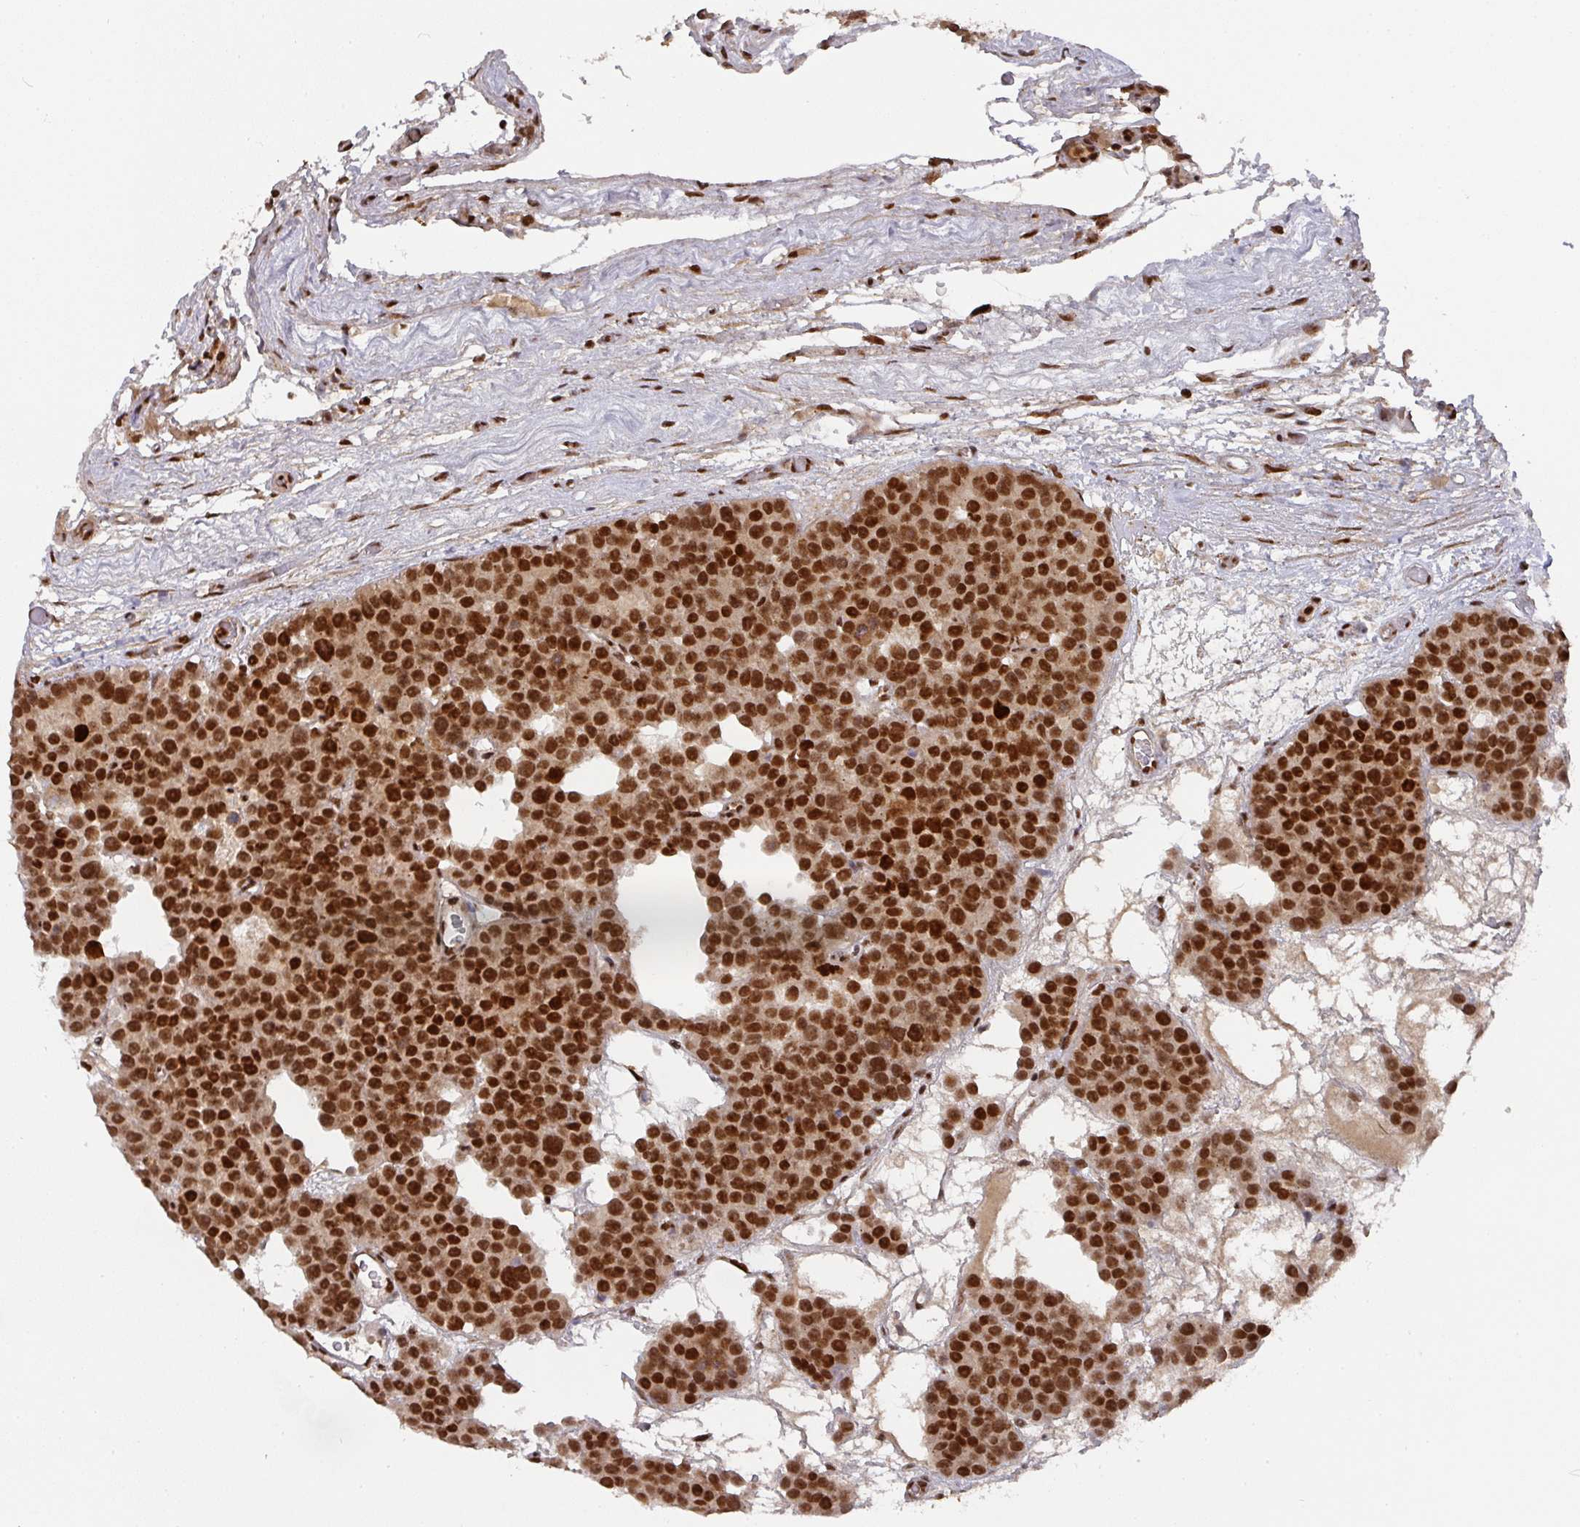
{"staining": {"intensity": "strong", "quantity": ">75%", "location": "nuclear"}, "tissue": "testis cancer", "cell_type": "Tumor cells", "image_type": "cancer", "snomed": [{"axis": "morphology", "description": "Seminoma, NOS"}, {"axis": "topography", "description": "Testis"}], "caption": "IHC staining of testis cancer, which exhibits high levels of strong nuclear expression in about >75% of tumor cells indicating strong nuclear protein staining. The staining was performed using DAB (3,3'-diaminobenzidine) (brown) for protein detection and nuclei were counterstained in hematoxylin (blue).", "gene": "DIDO1", "patient": {"sex": "male", "age": 71}}